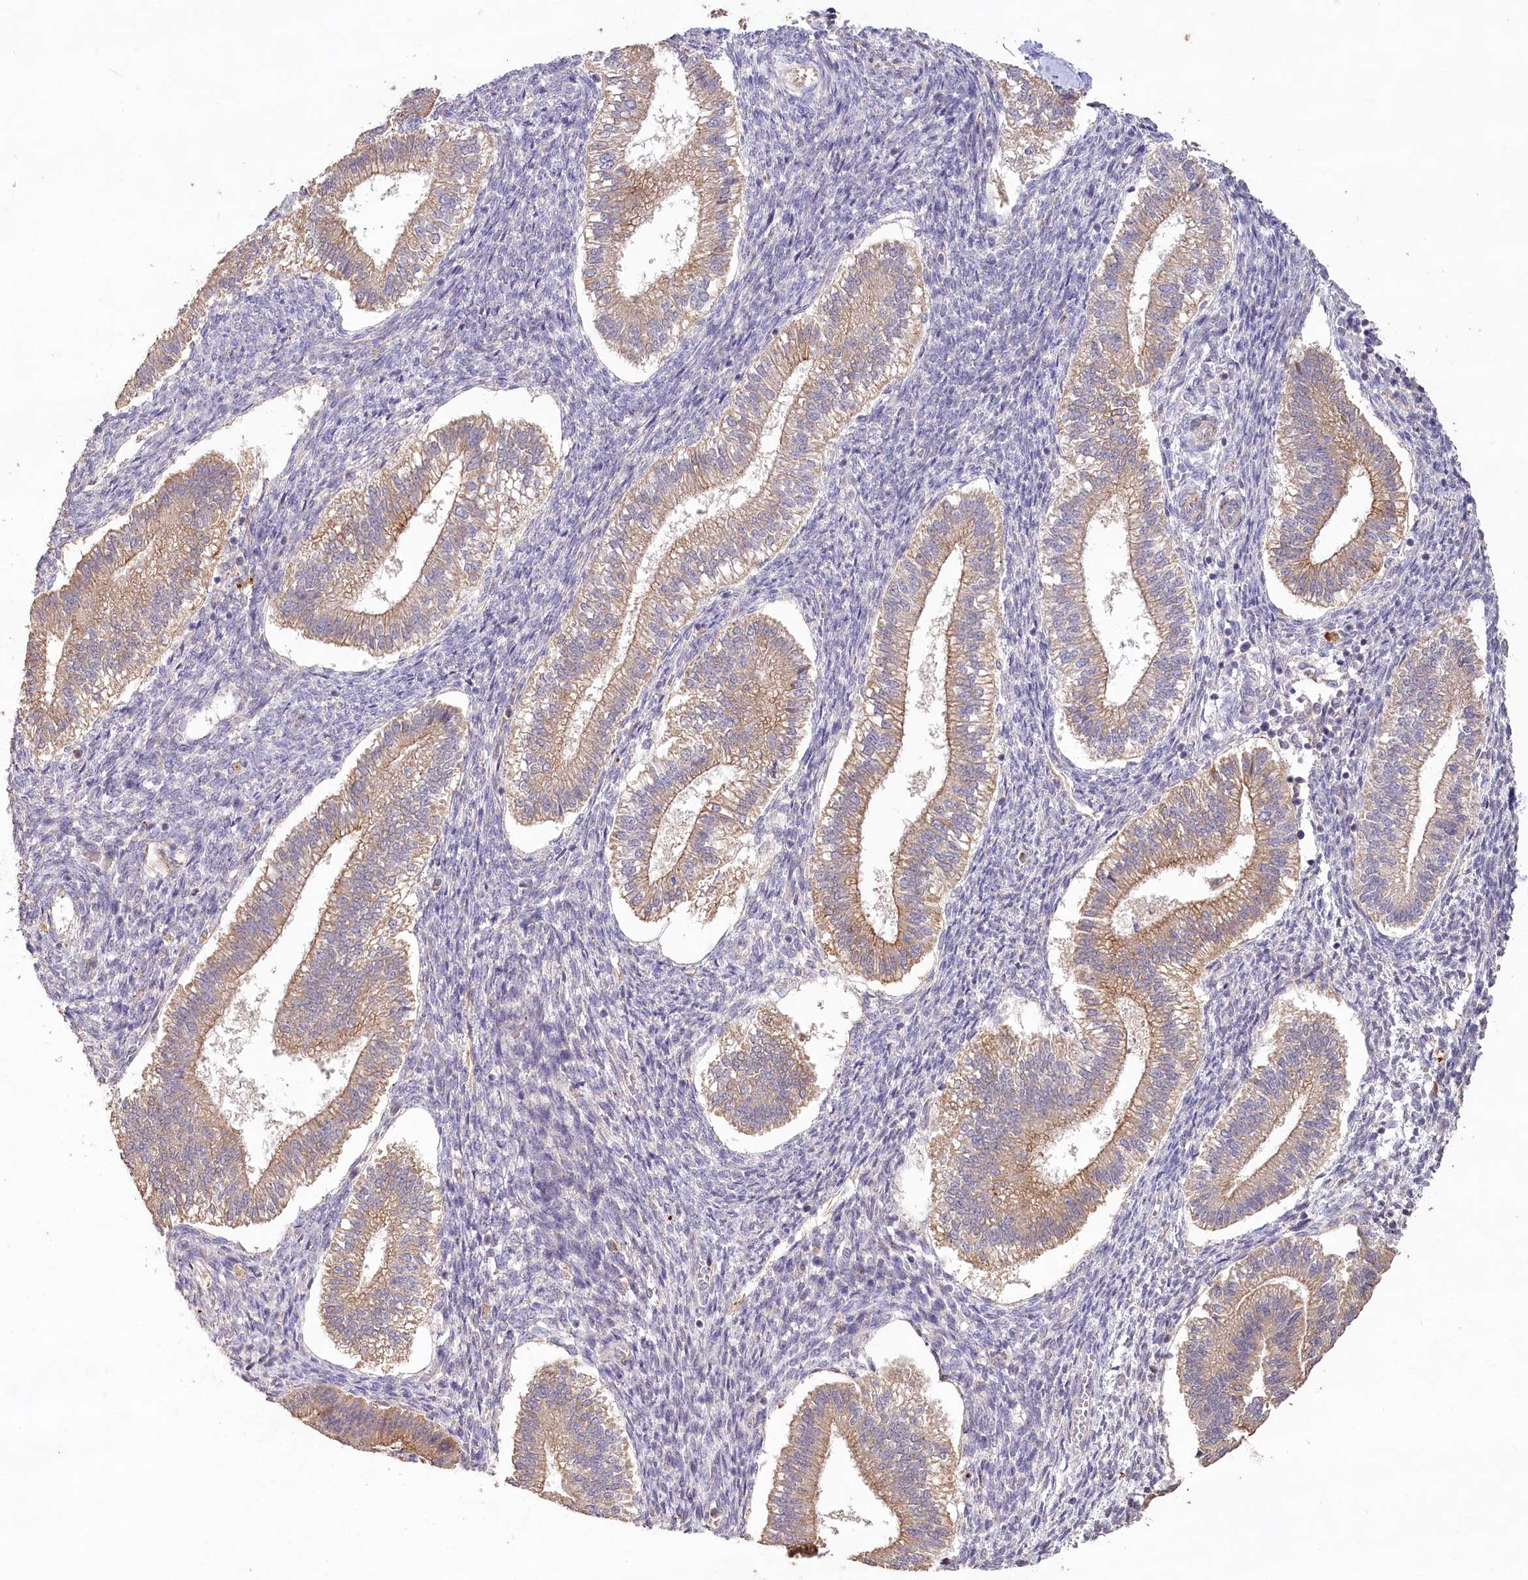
{"staining": {"intensity": "weak", "quantity": "<25%", "location": "cytoplasmic/membranous"}, "tissue": "endometrium", "cell_type": "Cells in endometrial stroma", "image_type": "normal", "snomed": [{"axis": "morphology", "description": "Normal tissue, NOS"}, {"axis": "topography", "description": "Endometrium"}], "caption": "Cells in endometrial stroma show no significant positivity in normal endometrium.", "gene": "IRAK1BP1", "patient": {"sex": "female", "age": 25}}